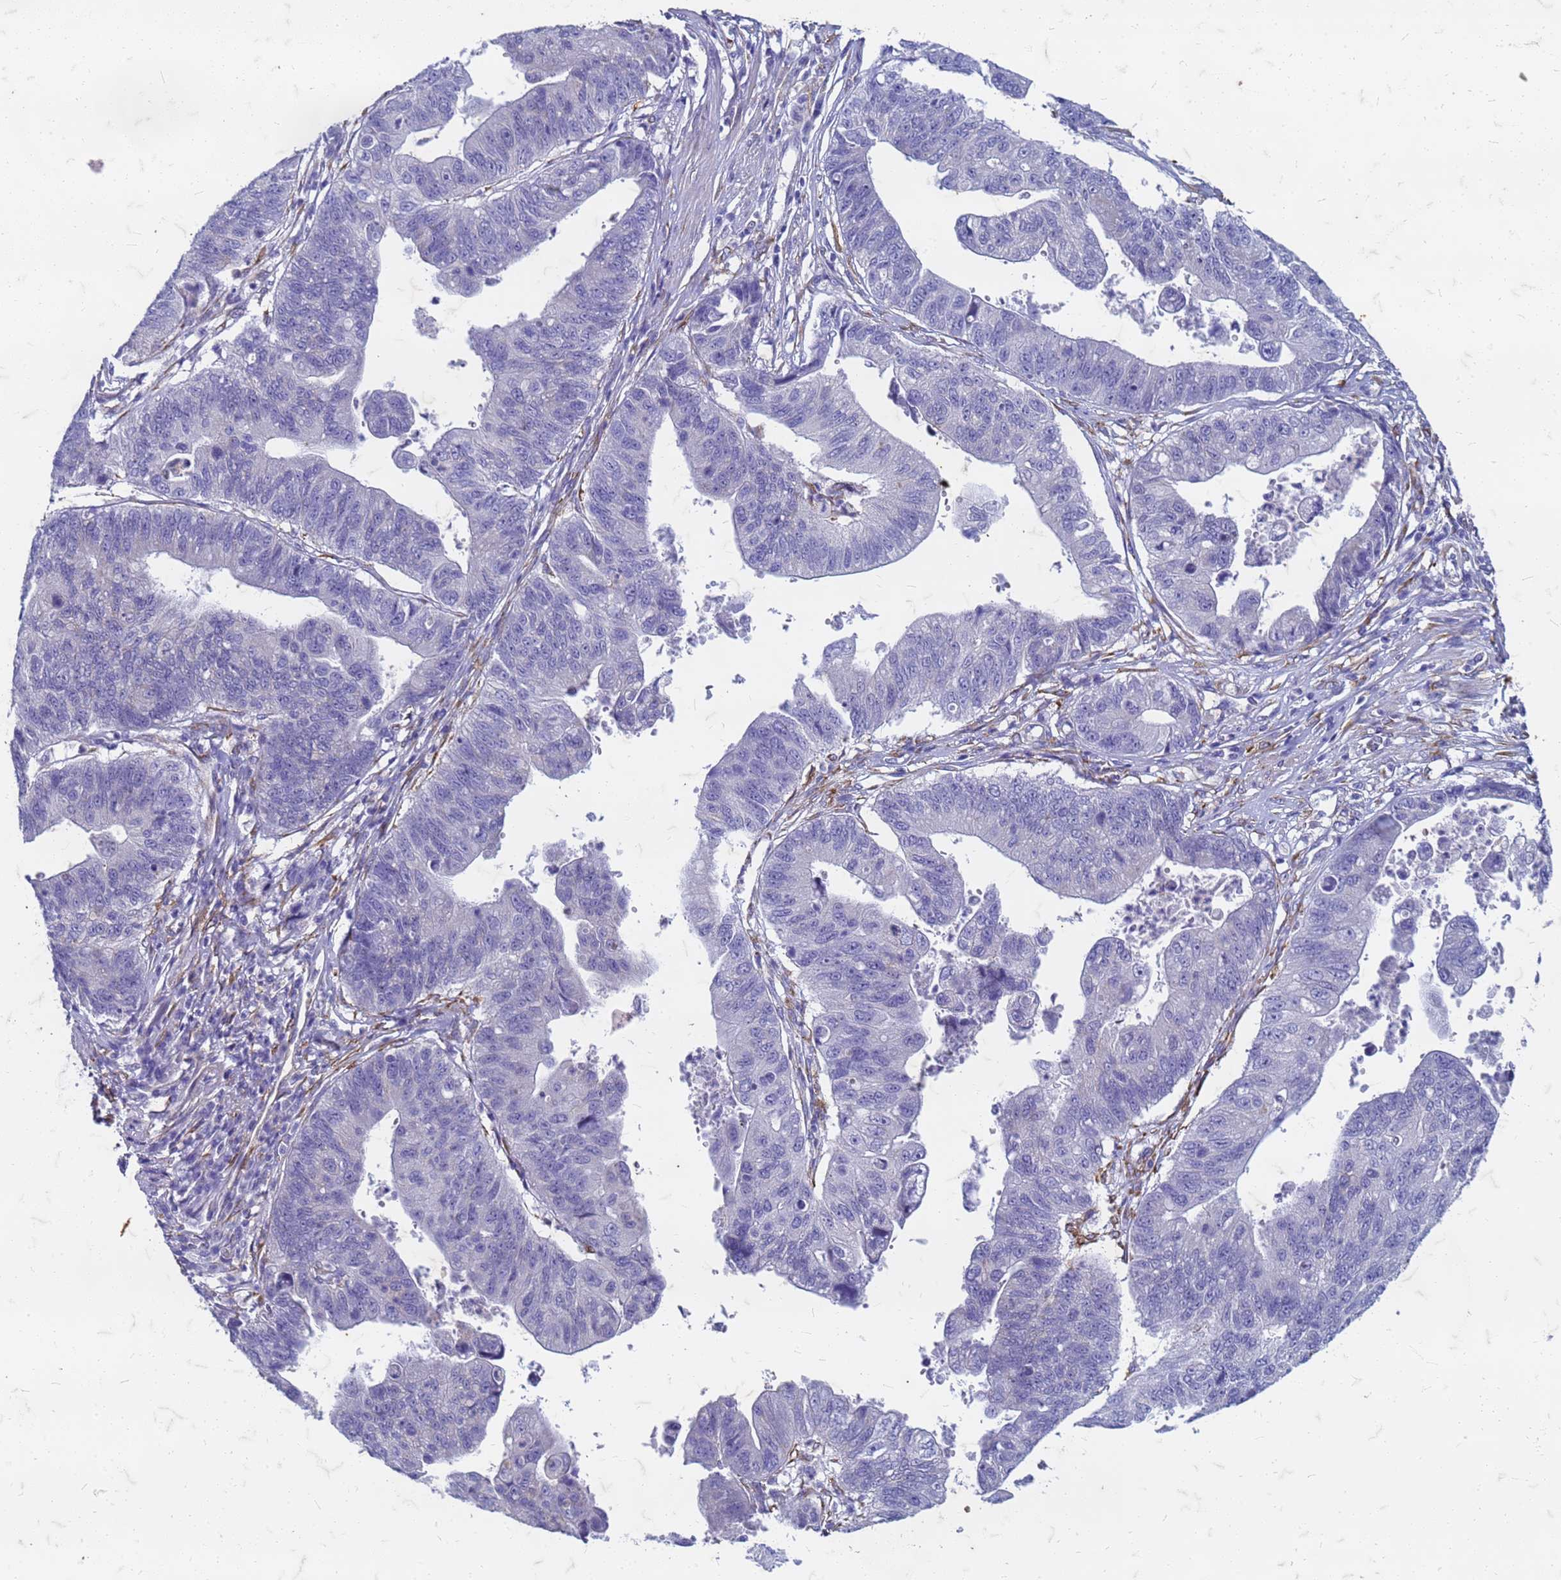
{"staining": {"intensity": "negative", "quantity": "none", "location": "none"}, "tissue": "stomach cancer", "cell_type": "Tumor cells", "image_type": "cancer", "snomed": [{"axis": "morphology", "description": "Adenocarcinoma, NOS"}, {"axis": "topography", "description": "Stomach"}], "caption": "Immunohistochemistry (IHC) histopathology image of stomach adenocarcinoma stained for a protein (brown), which shows no positivity in tumor cells.", "gene": "TRIM64B", "patient": {"sex": "male", "age": 59}}